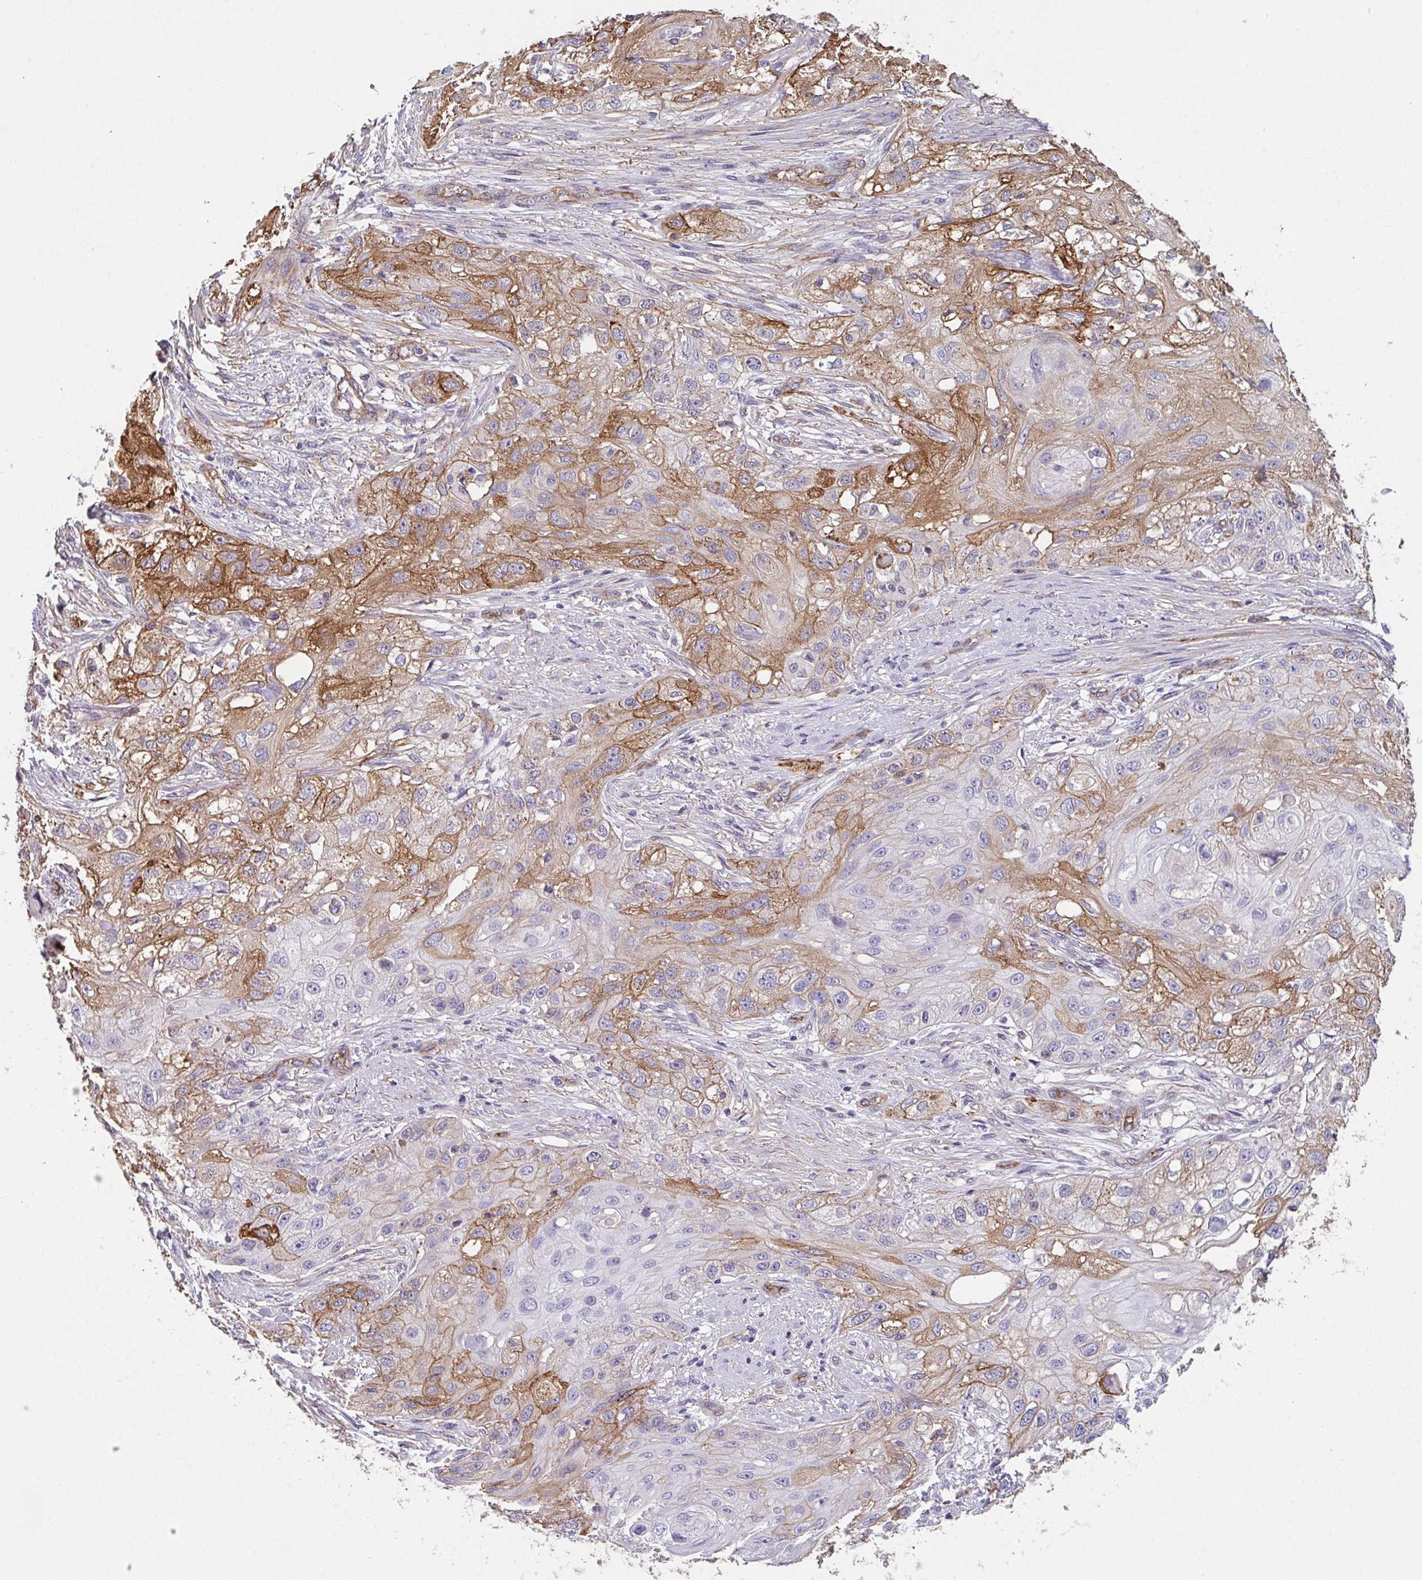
{"staining": {"intensity": "moderate", "quantity": "25%-75%", "location": "cytoplasmic/membranous"}, "tissue": "skin cancer", "cell_type": "Tumor cells", "image_type": "cancer", "snomed": [{"axis": "morphology", "description": "Squamous cell carcinoma, NOS"}, {"axis": "topography", "description": "Skin"}, {"axis": "topography", "description": "Vulva"}], "caption": "Immunohistochemistry (IHC) (DAB) staining of skin cancer (squamous cell carcinoma) exhibits moderate cytoplasmic/membranous protein positivity in about 25%-75% of tumor cells.", "gene": "DBN1", "patient": {"sex": "female", "age": 86}}